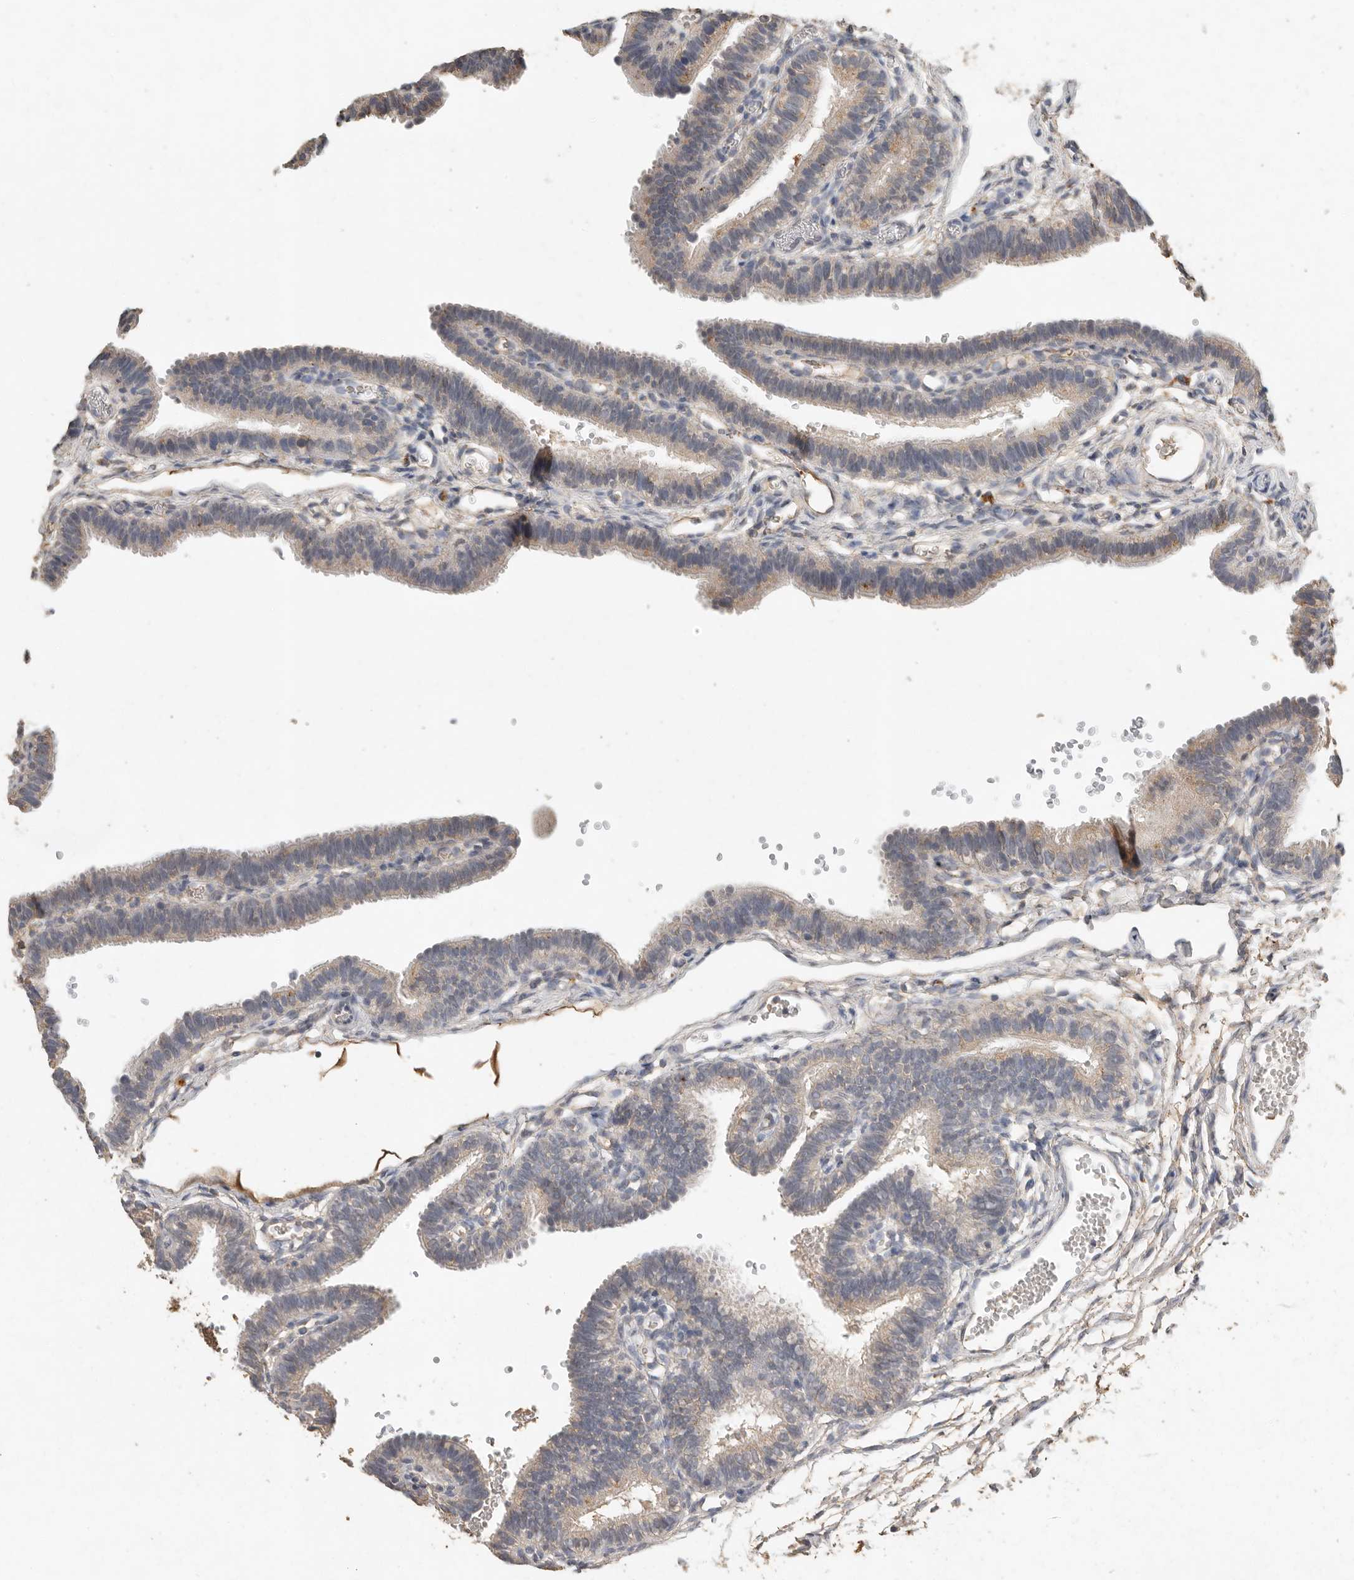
{"staining": {"intensity": "moderate", "quantity": ">75%", "location": "cytoplasmic/membranous"}, "tissue": "fallopian tube", "cell_type": "Glandular cells", "image_type": "normal", "snomed": [{"axis": "morphology", "description": "Normal tissue, NOS"}, {"axis": "topography", "description": "Fallopian tube"}, {"axis": "topography", "description": "Placenta"}], "caption": "Moderate cytoplasmic/membranous staining is appreciated in approximately >75% of glandular cells in unremarkable fallopian tube.", "gene": "CTF1", "patient": {"sex": "female", "age": 34}}